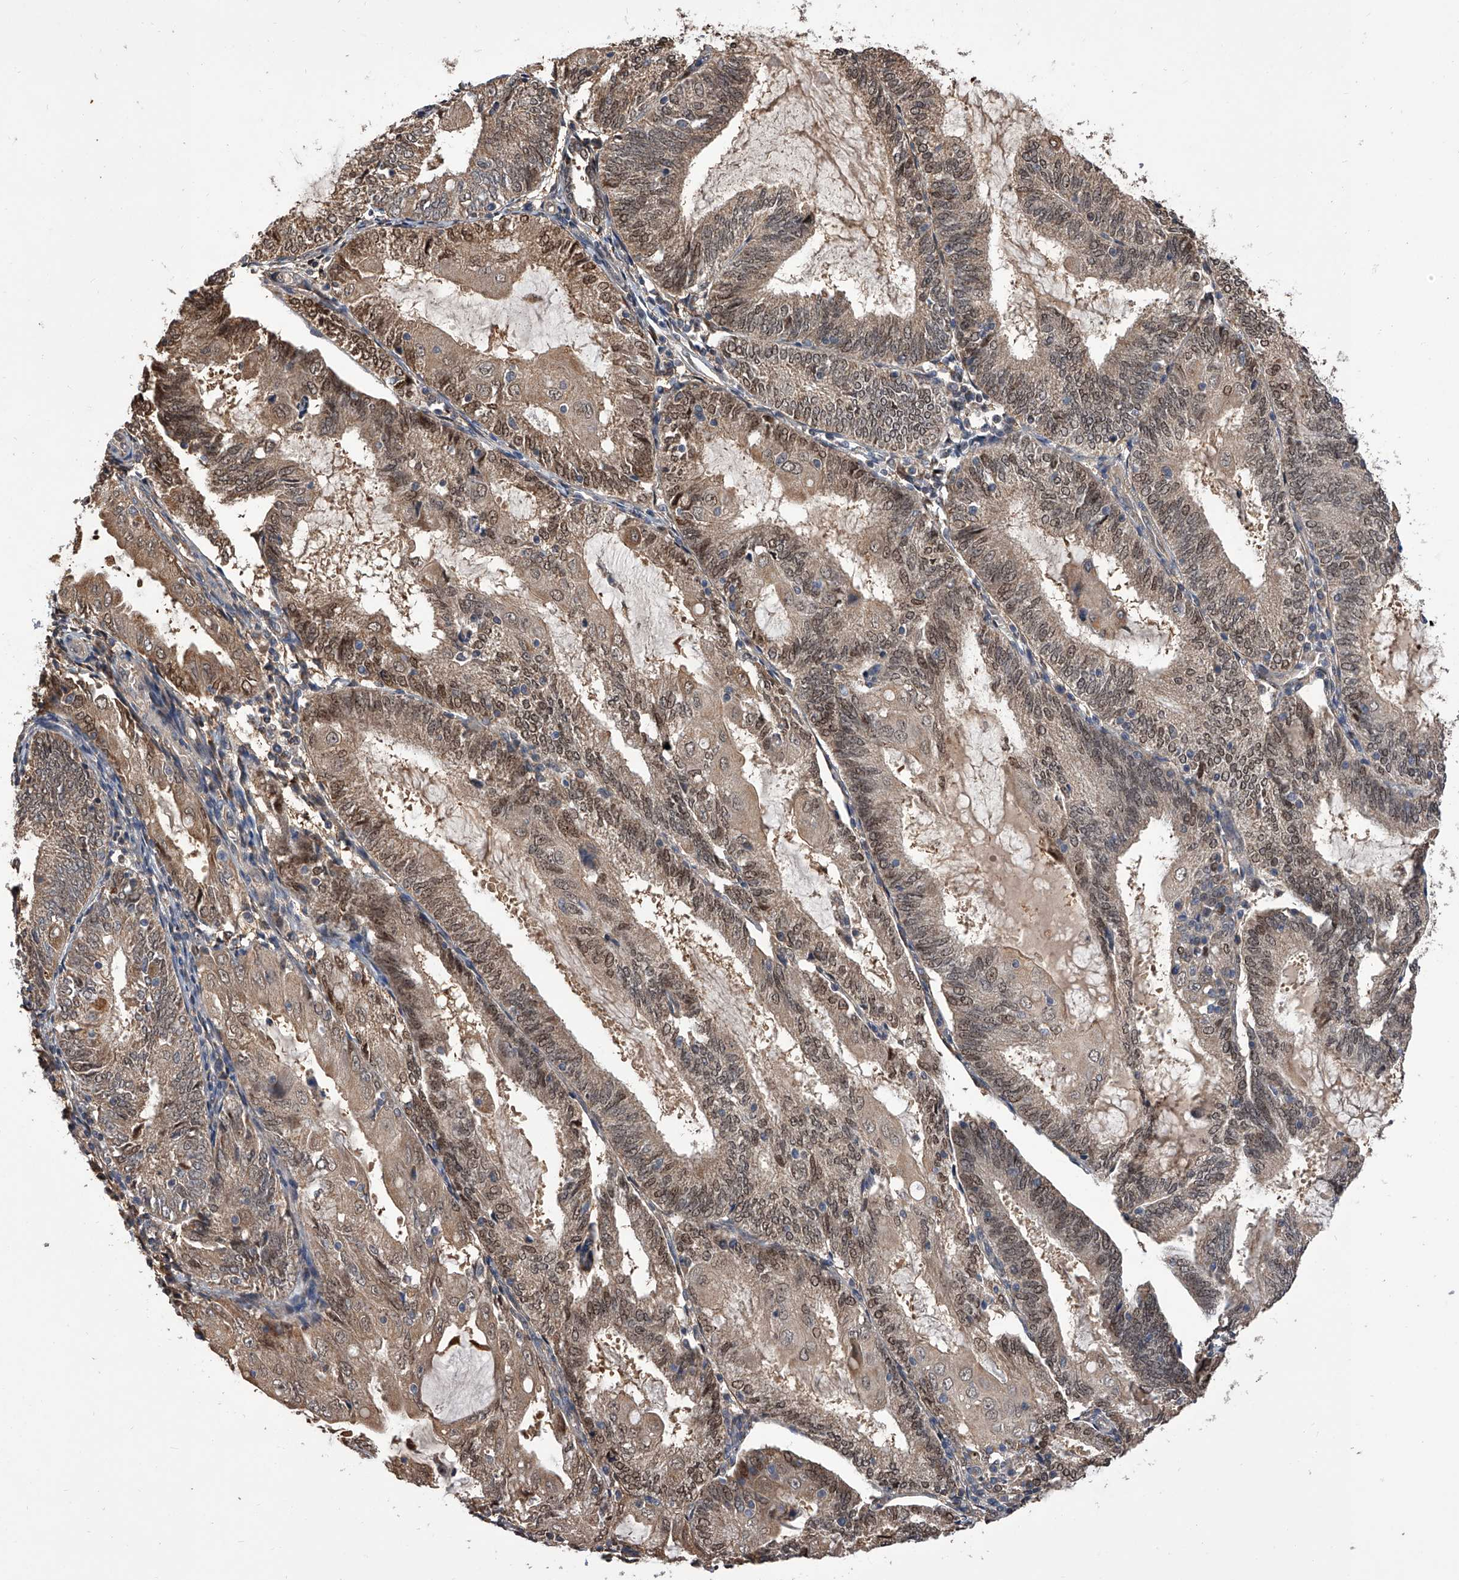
{"staining": {"intensity": "weak", "quantity": ">75%", "location": "cytoplasmic/membranous,nuclear"}, "tissue": "endometrial cancer", "cell_type": "Tumor cells", "image_type": "cancer", "snomed": [{"axis": "morphology", "description": "Adenocarcinoma, NOS"}, {"axis": "topography", "description": "Endometrium"}], "caption": "Endometrial cancer stained for a protein (brown) reveals weak cytoplasmic/membranous and nuclear positive positivity in approximately >75% of tumor cells.", "gene": "GMDS", "patient": {"sex": "female", "age": 81}}